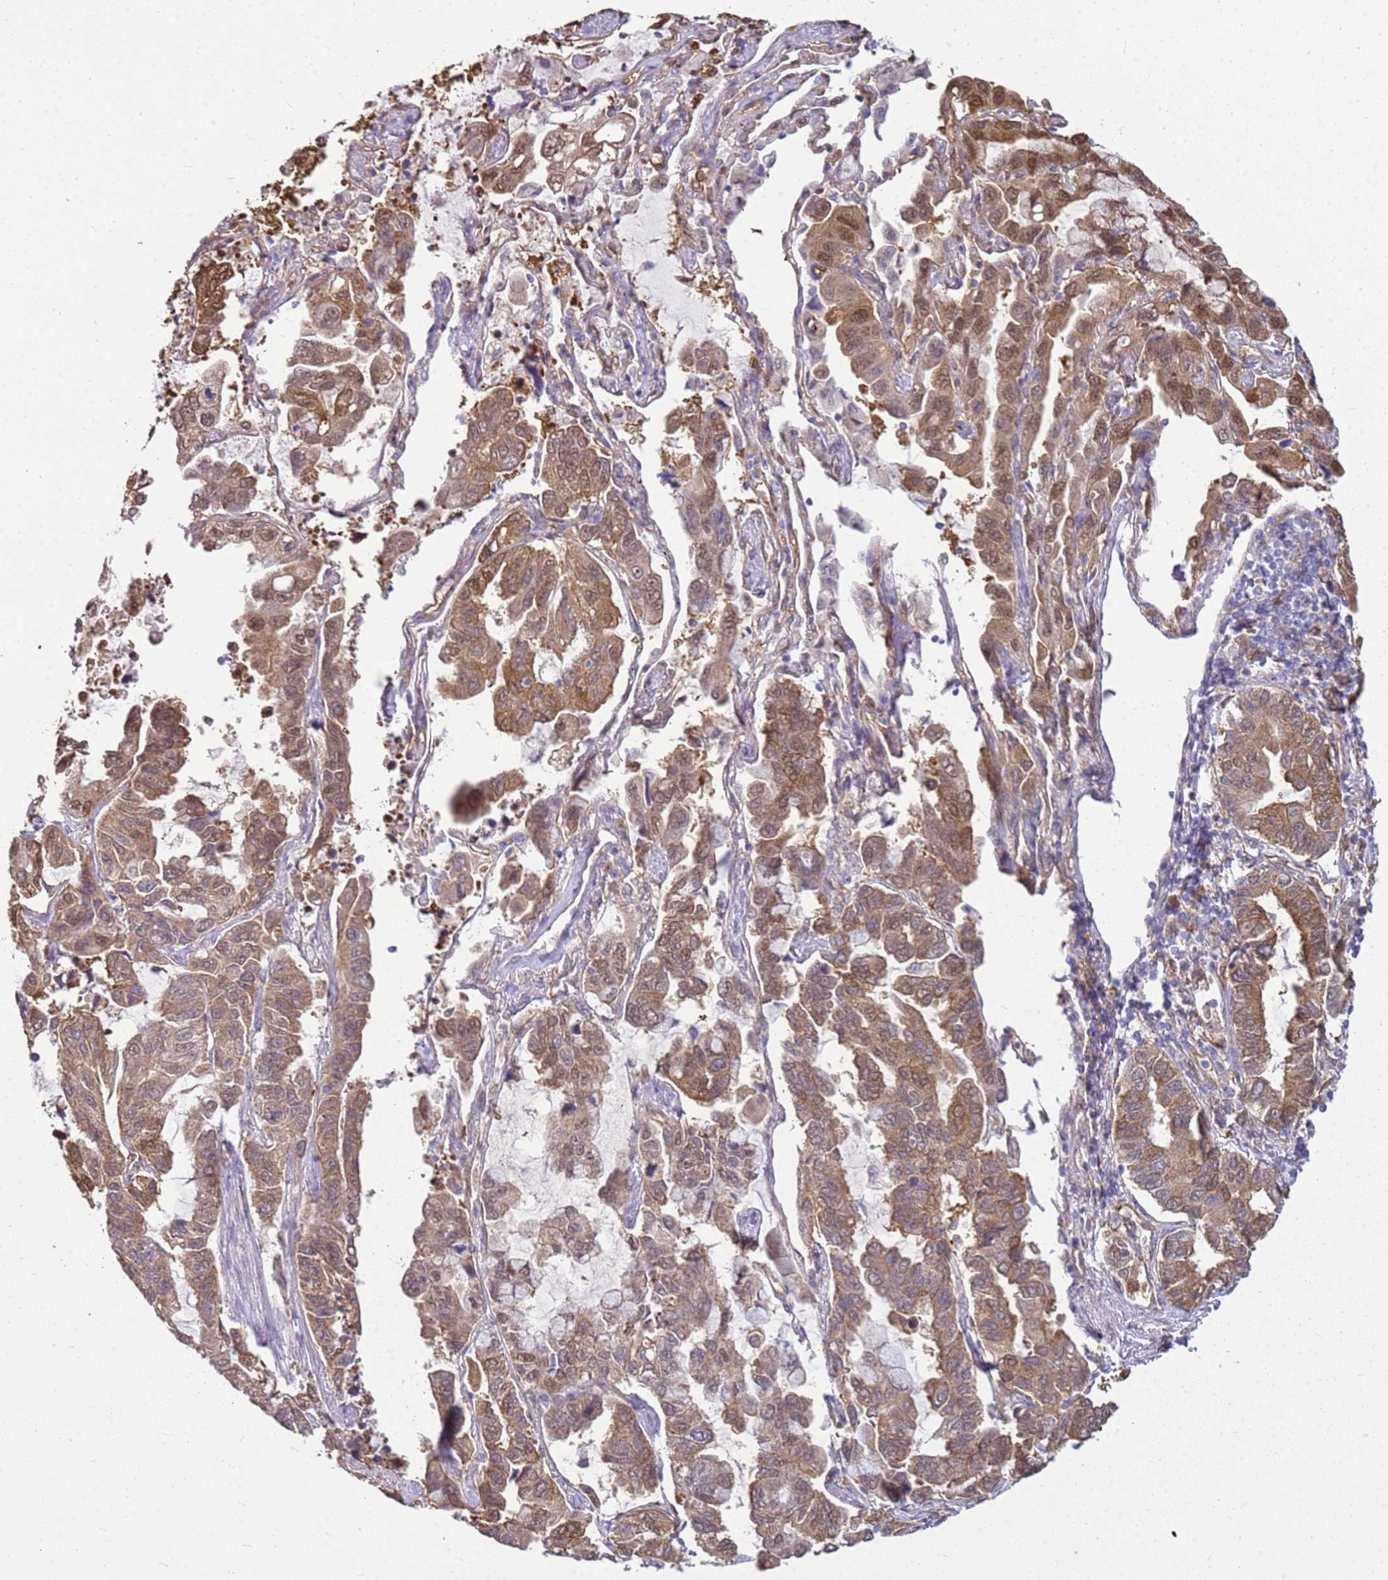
{"staining": {"intensity": "moderate", "quantity": ">75%", "location": "cytoplasmic/membranous,nuclear"}, "tissue": "lung cancer", "cell_type": "Tumor cells", "image_type": "cancer", "snomed": [{"axis": "morphology", "description": "Adenocarcinoma, NOS"}, {"axis": "topography", "description": "Lung"}], "caption": "Immunohistochemistry (DAB) staining of lung cancer (adenocarcinoma) displays moderate cytoplasmic/membranous and nuclear protein expression in about >75% of tumor cells. Immunohistochemistry stains the protein of interest in brown and the nuclei are stained blue.", "gene": "YWHAE", "patient": {"sex": "male", "age": 64}}